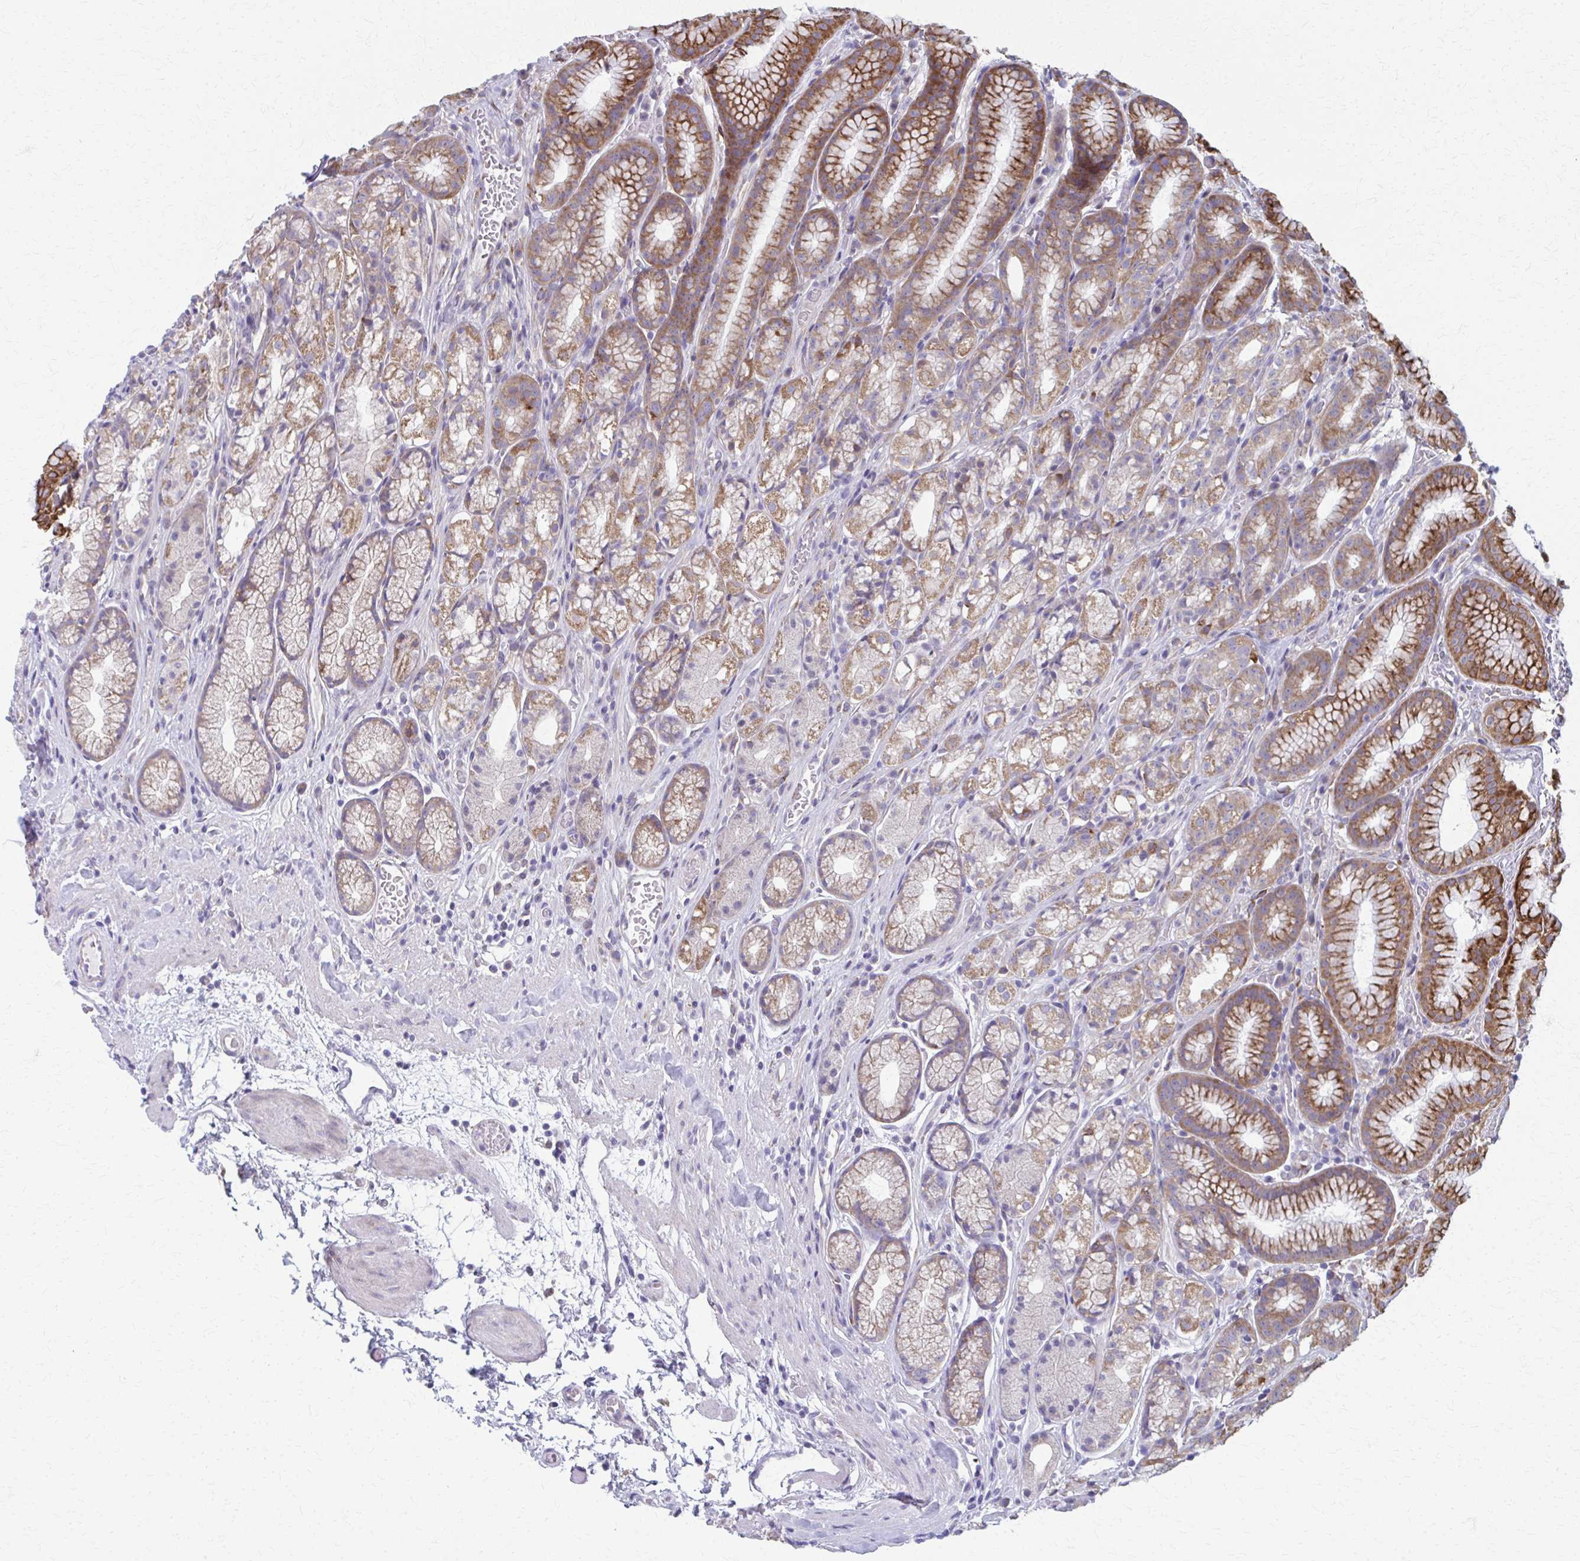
{"staining": {"intensity": "moderate", "quantity": "25%-75%", "location": "cytoplasmic/membranous"}, "tissue": "stomach", "cell_type": "Glandular cells", "image_type": "normal", "snomed": [{"axis": "morphology", "description": "Normal tissue, NOS"}, {"axis": "topography", "description": "Smooth muscle"}, {"axis": "topography", "description": "Stomach"}], "caption": "Stomach stained with DAB immunohistochemistry displays medium levels of moderate cytoplasmic/membranous expression in approximately 25%-75% of glandular cells.", "gene": "SPATS2L", "patient": {"sex": "male", "age": 70}}